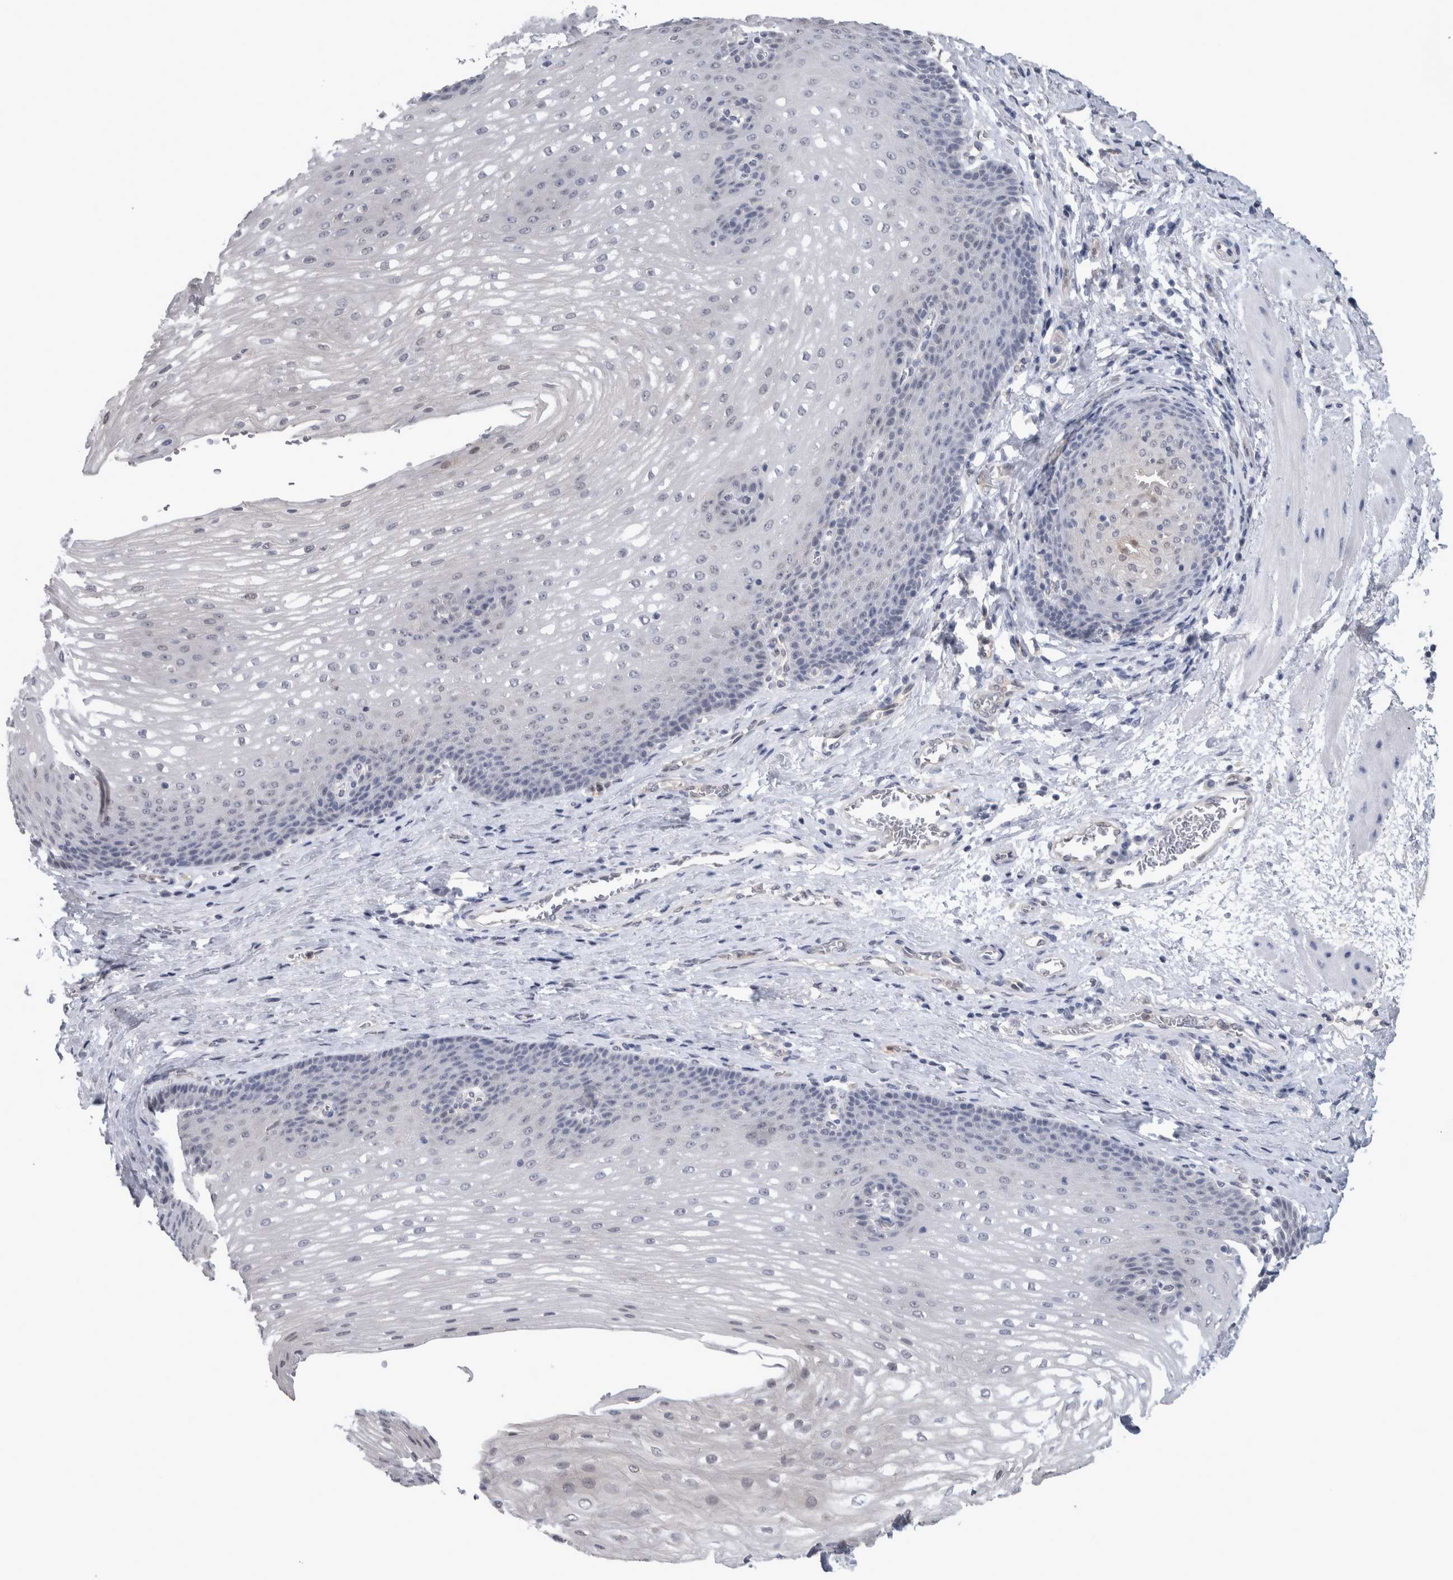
{"staining": {"intensity": "weak", "quantity": "<25%", "location": "cytoplasmic/membranous"}, "tissue": "esophagus", "cell_type": "Squamous epithelial cells", "image_type": "normal", "snomed": [{"axis": "morphology", "description": "Normal tissue, NOS"}, {"axis": "topography", "description": "Esophagus"}], "caption": "High power microscopy micrograph of an immunohistochemistry histopathology image of benign esophagus, revealing no significant expression in squamous epithelial cells.", "gene": "NAPRT", "patient": {"sex": "male", "age": 48}}